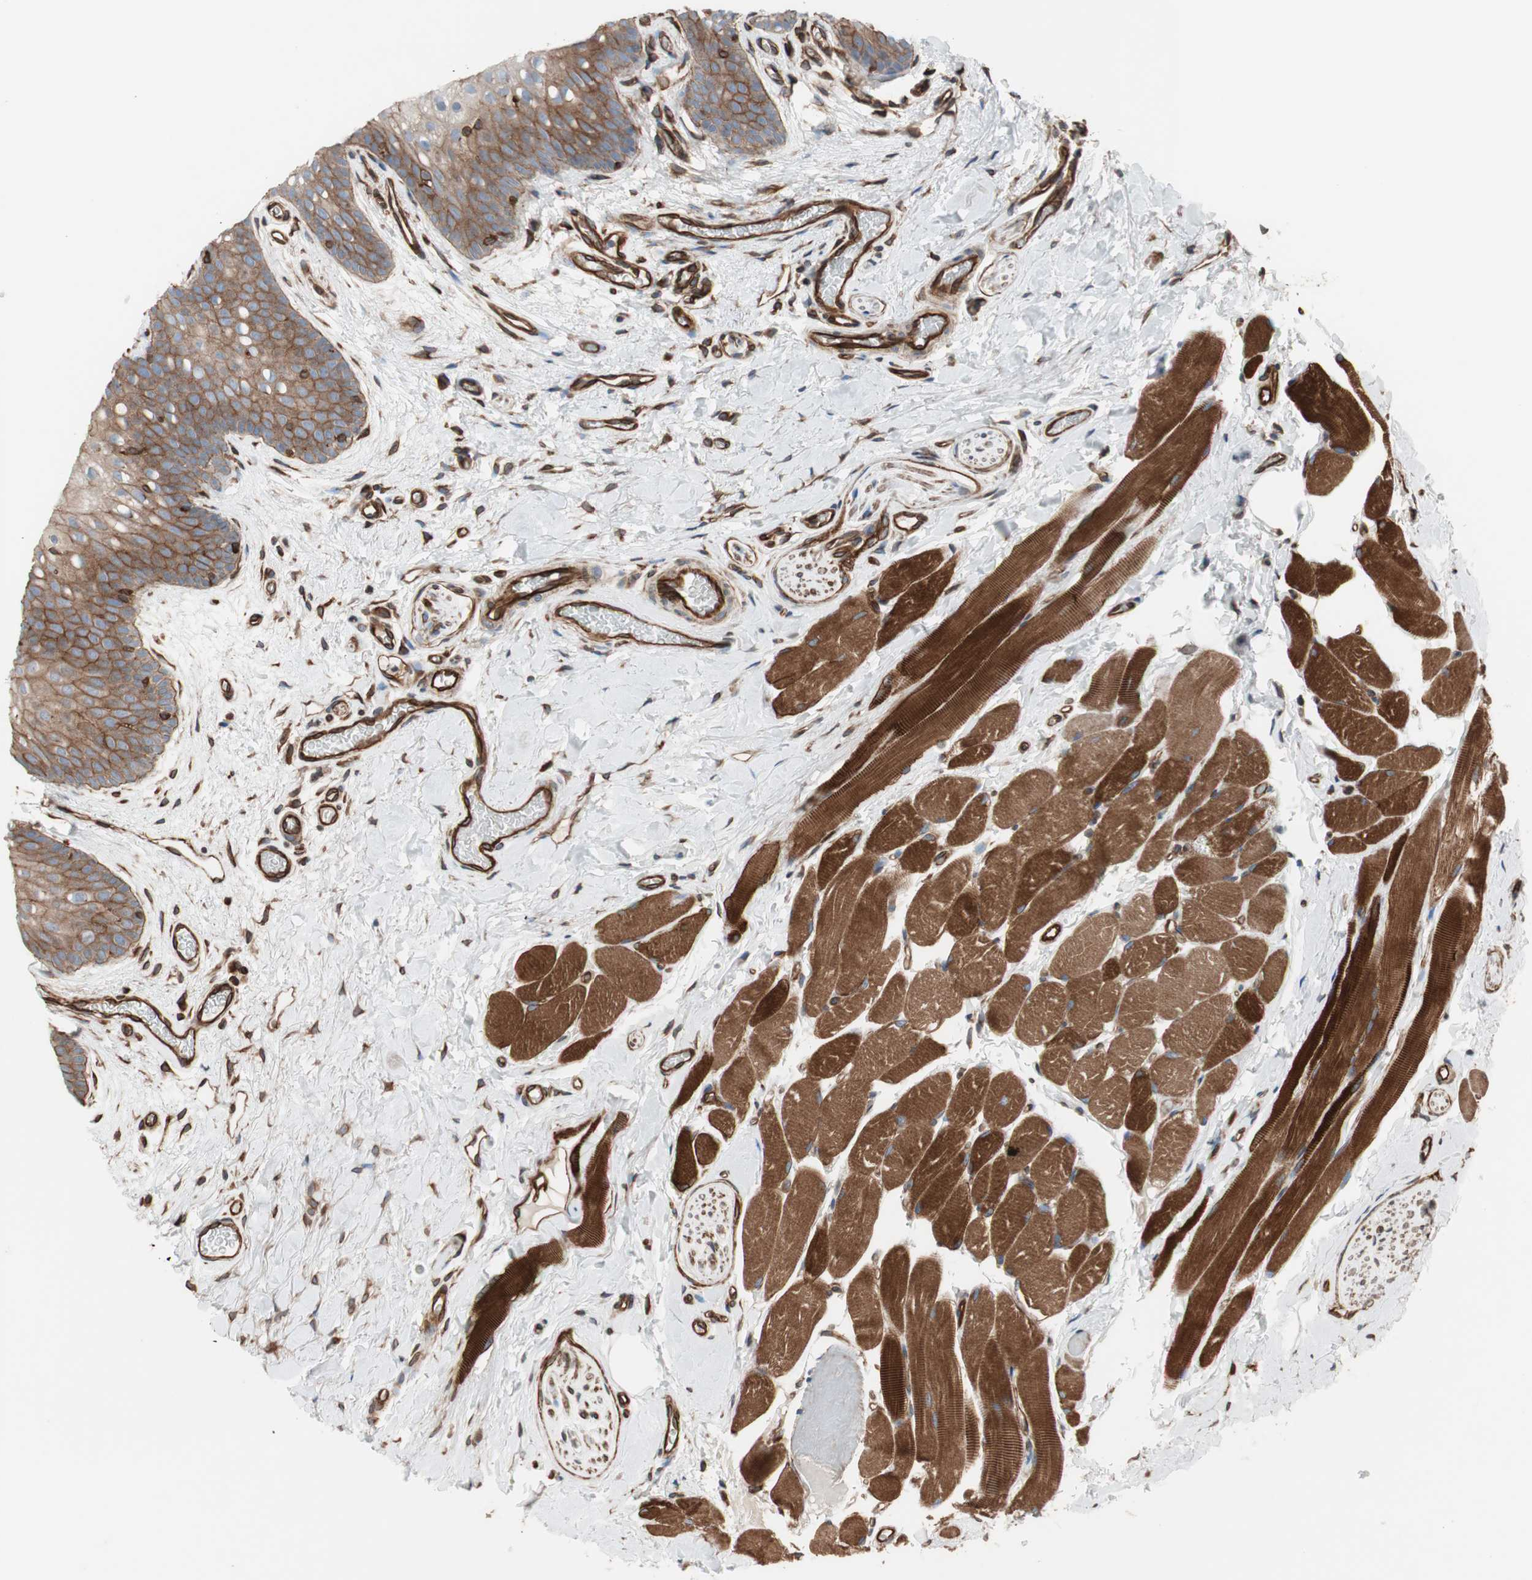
{"staining": {"intensity": "moderate", "quantity": ">75%", "location": "cytoplasmic/membranous"}, "tissue": "oral mucosa", "cell_type": "Squamous epithelial cells", "image_type": "normal", "snomed": [{"axis": "morphology", "description": "Normal tissue, NOS"}, {"axis": "topography", "description": "Oral tissue"}], "caption": "Protein staining of benign oral mucosa reveals moderate cytoplasmic/membranous expression in about >75% of squamous epithelial cells.", "gene": "TCTA", "patient": {"sex": "male", "age": 54}}